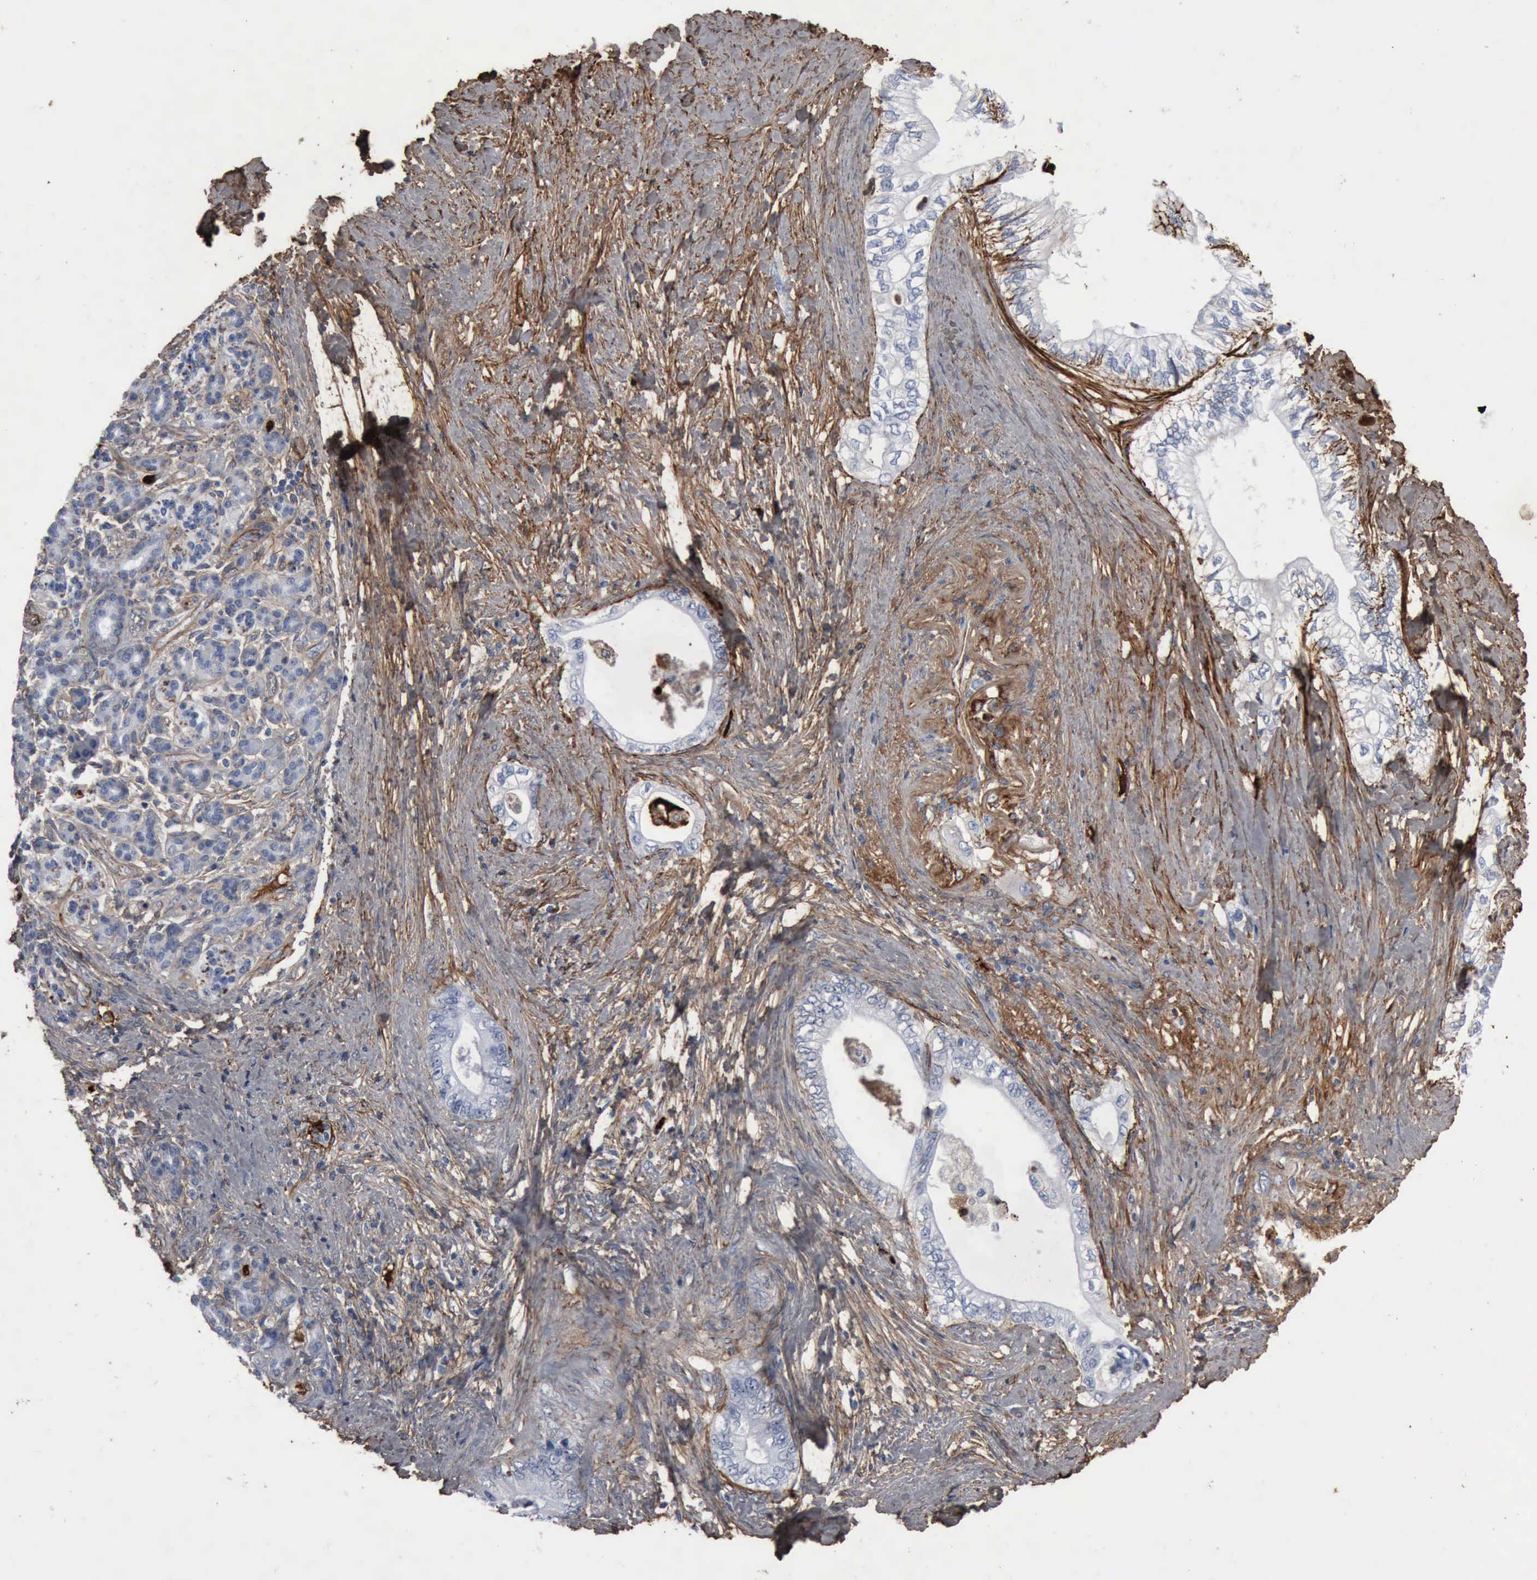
{"staining": {"intensity": "negative", "quantity": "none", "location": "none"}, "tissue": "pancreatic cancer", "cell_type": "Tumor cells", "image_type": "cancer", "snomed": [{"axis": "morphology", "description": "Adenocarcinoma, NOS"}, {"axis": "topography", "description": "Pancreas"}], "caption": "Tumor cells show no significant staining in pancreatic adenocarcinoma. The staining was performed using DAB (3,3'-diaminobenzidine) to visualize the protein expression in brown, while the nuclei were stained in blue with hematoxylin (Magnification: 20x).", "gene": "FN1", "patient": {"sex": "female", "age": 66}}